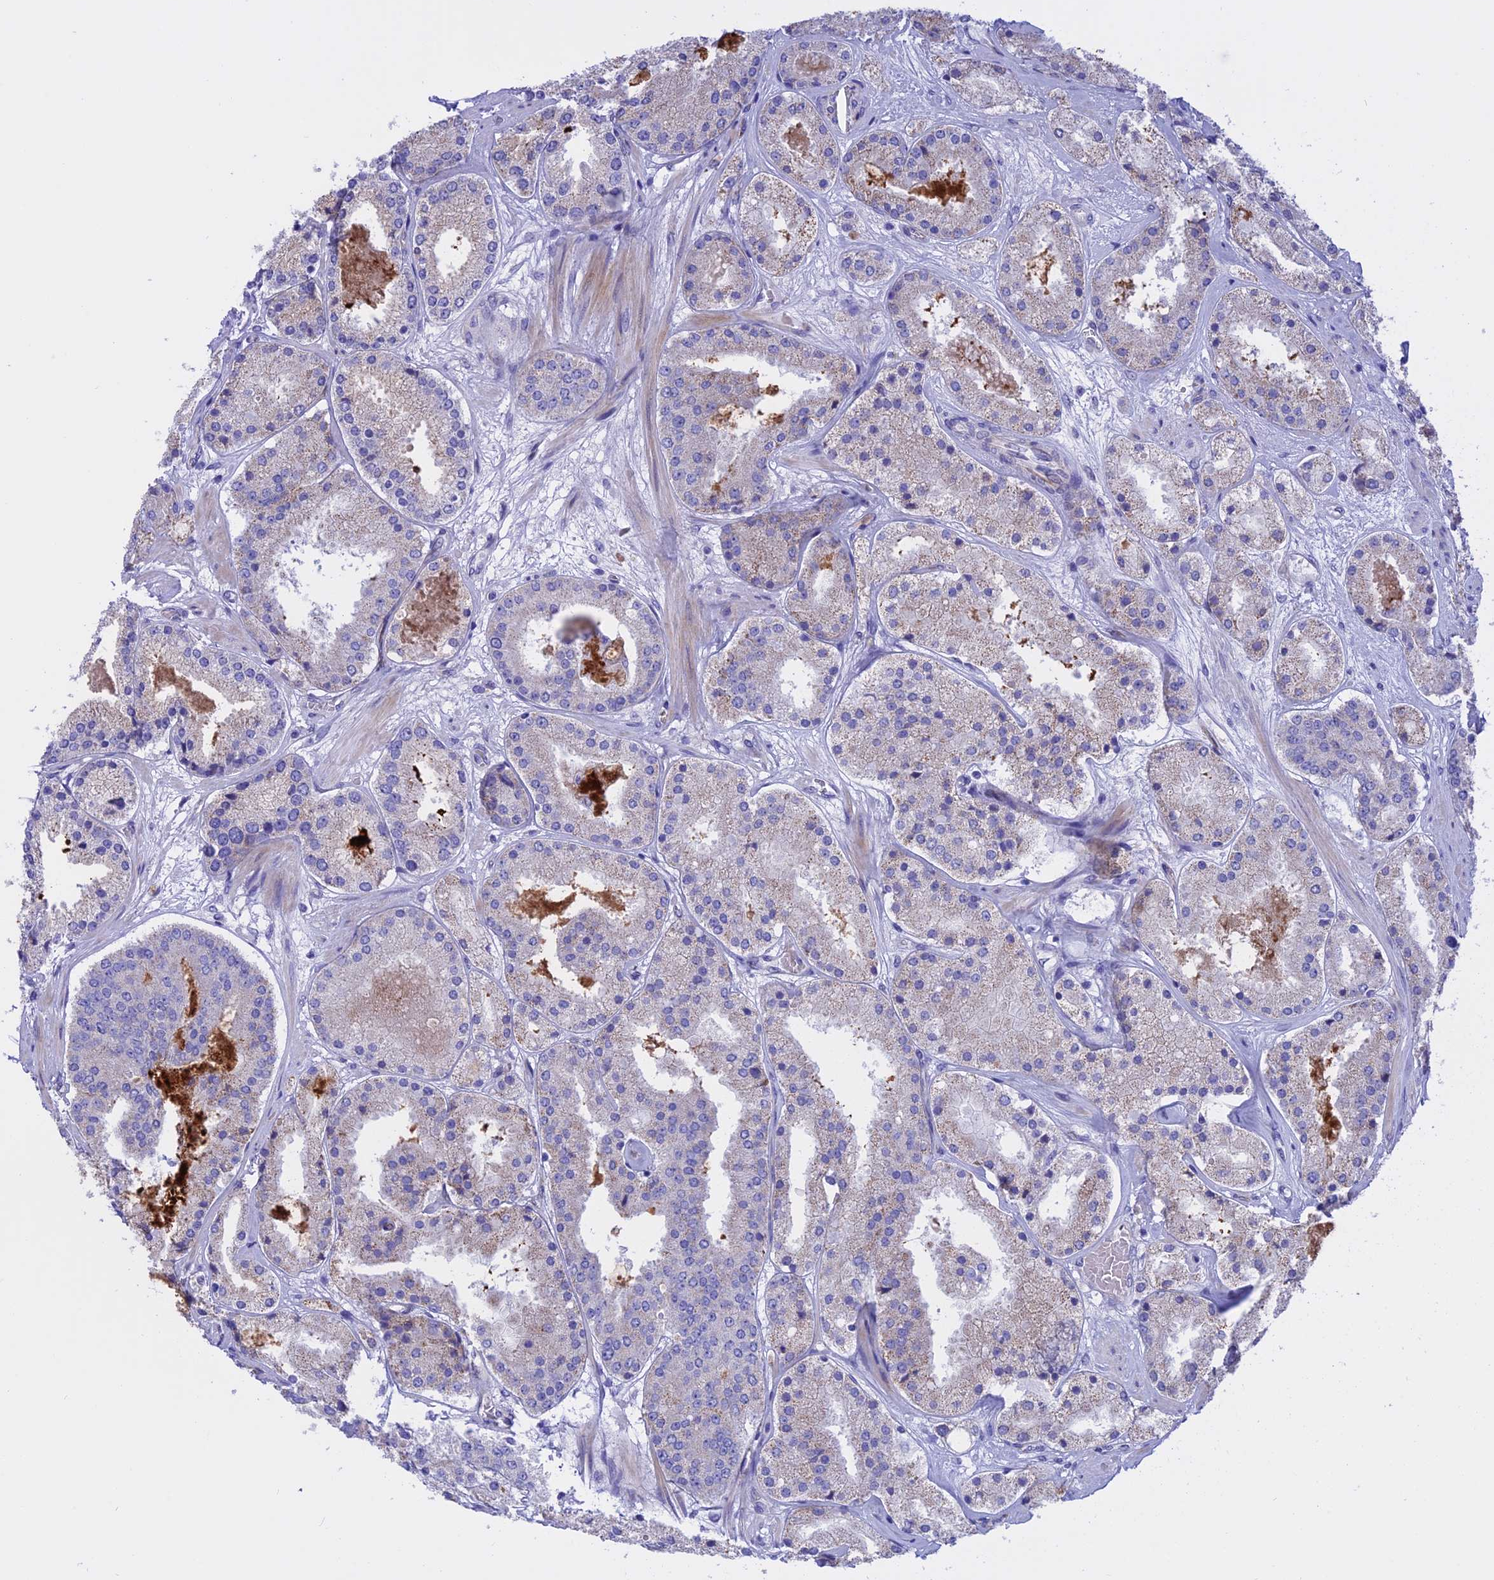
{"staining": {"intensity": "negative", "quantity": "none", "location": "none"}, "tissue": "prostate cancer", "cell_type": "Tumor cells", "image_type": "cancer", "snomed": [{"axis": "morphology", "description": "Adenocarcinoma, High grade"}, {"axis": "topography", "description": "Prostate"}], "caption": "This micrograph is of high-grade adenocarcinoma (prostate) stained with IHC to label a protein in brown with the nuclei are counter-stained blue. There is no positivity in tumor cells. (Stains: DAB immunohistochemistry with hematoxylin counter stain, Microscopy: brightfield microscopy at high magnification).", "gene": "TMEM138", "patient": {"sex": "male", "age": 63}}